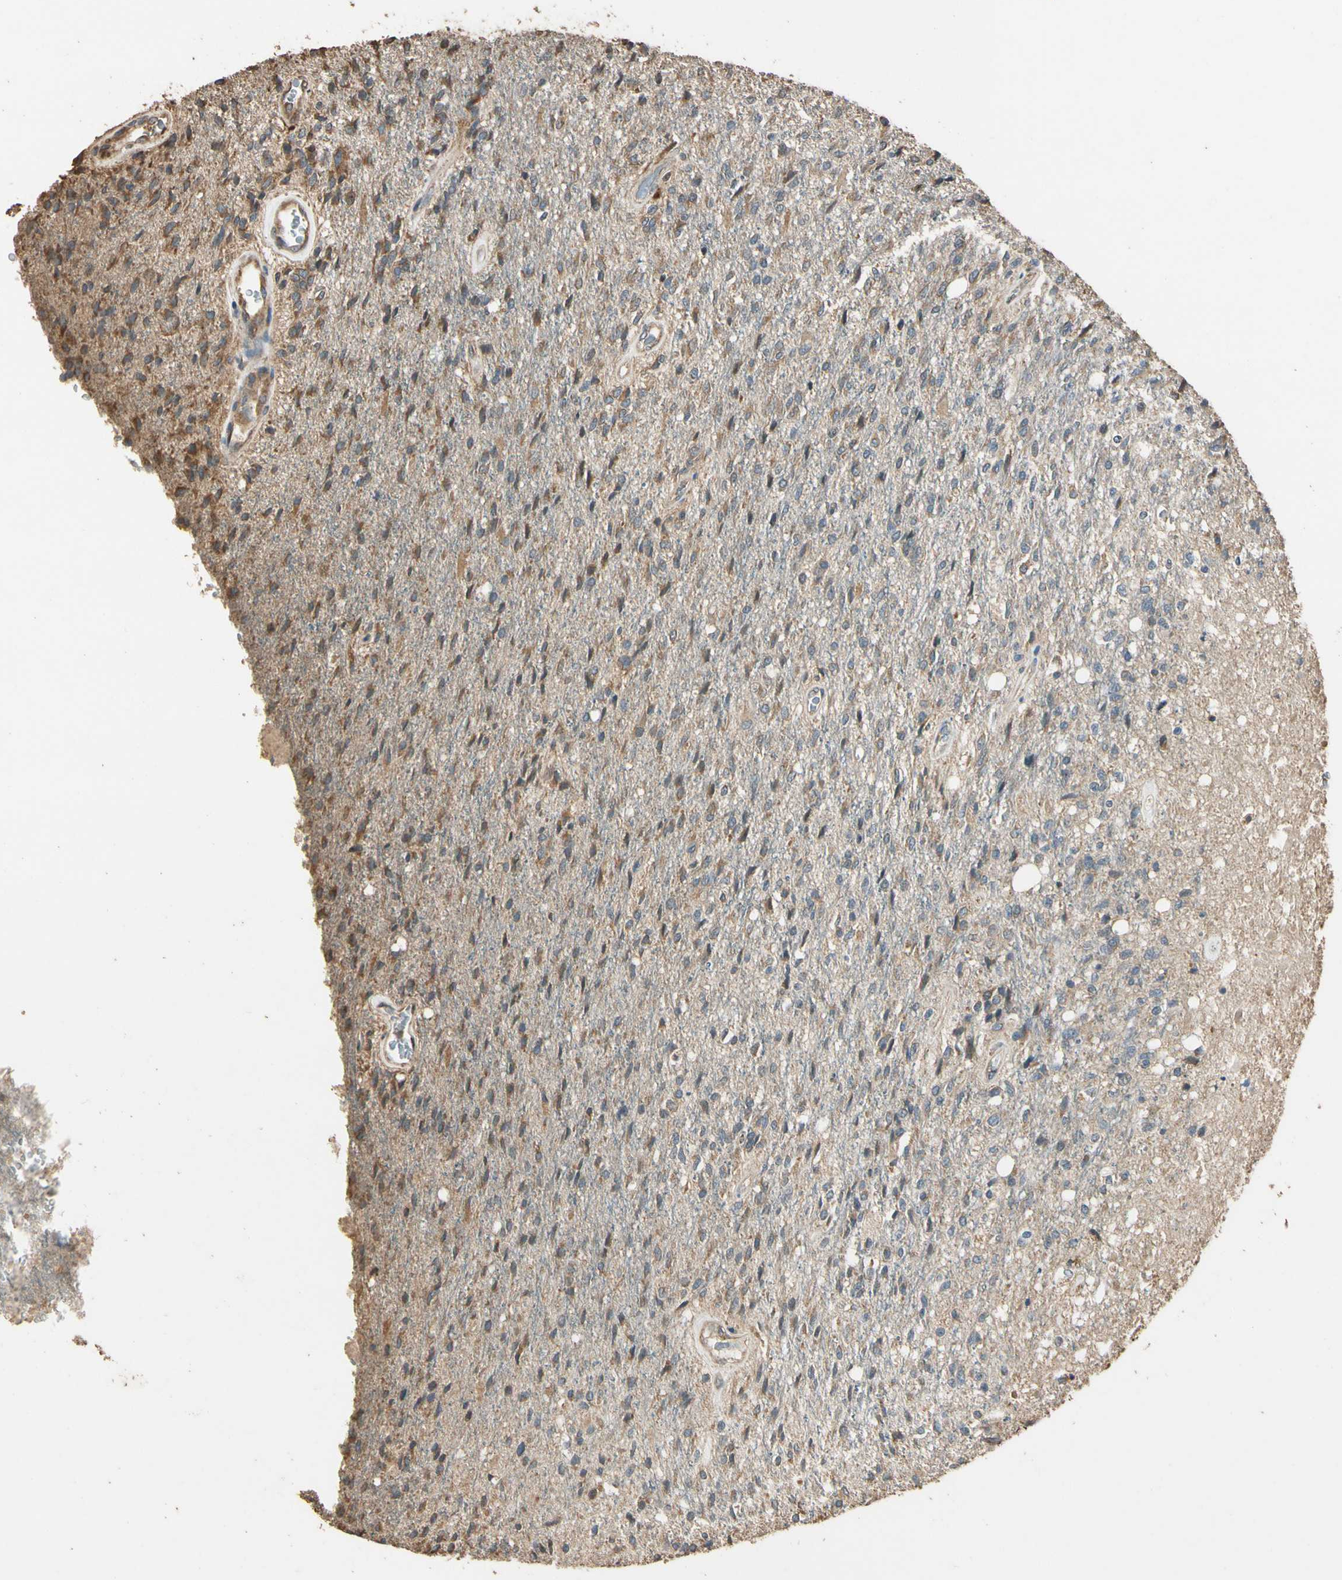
{"staining": {"intensity": "moderate", "quantity": "25%-75%", "location": "cytoplasmic/membranous"}, "tissue": "glioma", "cell_type": "Tumor cells", "image_type": "cancer", "snomed": [{"axis": "morphology", "description": "Normal tissue, NOS"}, {"axis": "morphology", "description": "Glioma, malignant, High grade"}, {"axis": "topography", "description": "Cerebral cortex"}], "caption": "Immunohistochemical staining of human glioma exhibits medium levels of moderate cytoplasmic/membranous protein expression in about 25%-75% of tumor cells.", "gene": "STX18", "patient": {"sex": "male", "age": 77}}